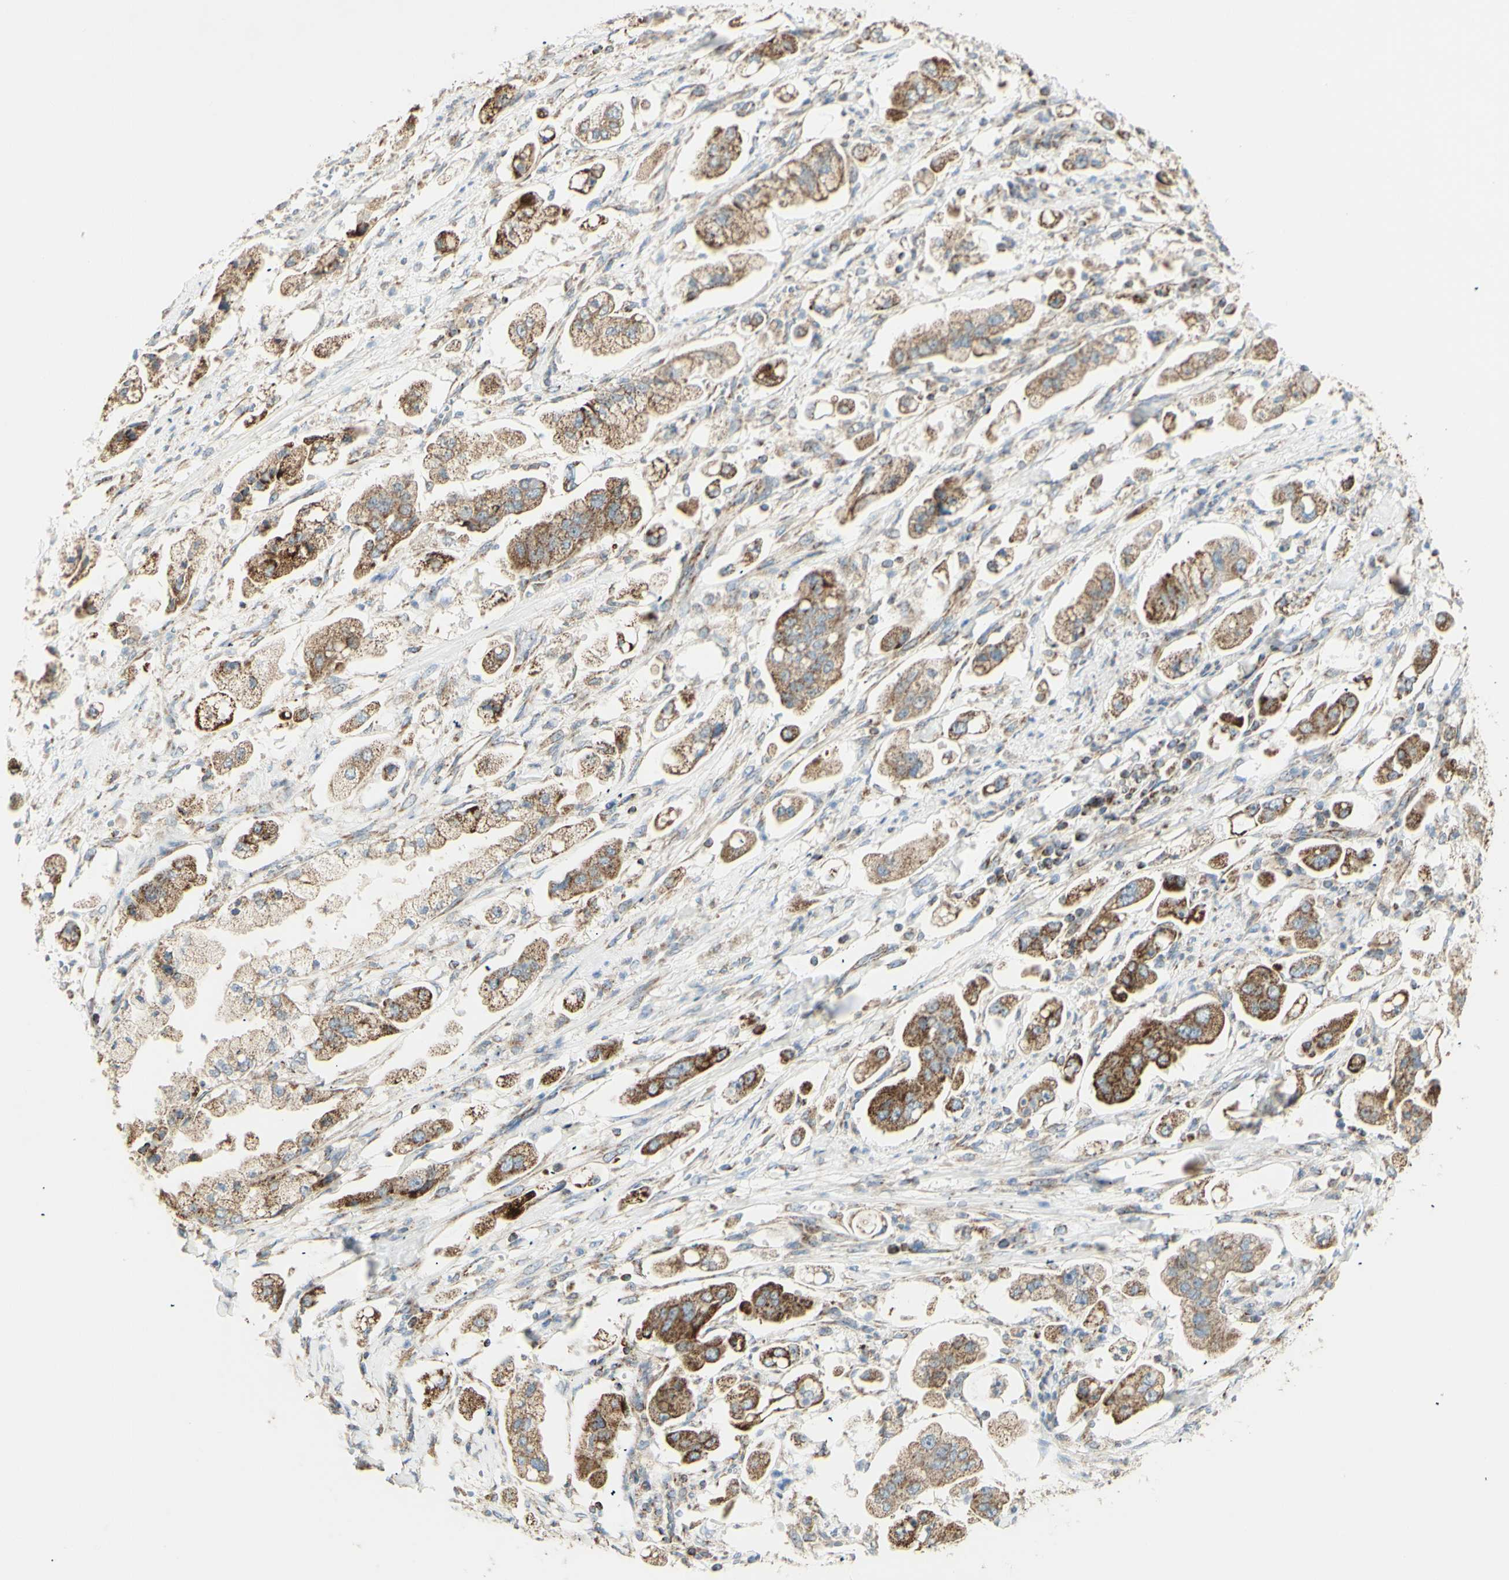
{"staining": {"intensity": "moderate", "quantity": ">75%", "location": "cytoplasmic/membranous"}, "tissue": "stomach cancer", "cell_type": "Tumor cells", "image_type": "cancer", "snomed": [{"axis": "morphology", "description": "Adenocarcinoma, NOS"}, {"axis": "topography", "description": "Stomach"}], "caption": "Immunohistochemical staining of human adenocarcinoma (stomach) exhibits moderate cytoplasmic/membranous protein positivity in approximately >75% of tumor cells.", "gene": "LETM1", "patient": {"sex": "male", "age": 62}}